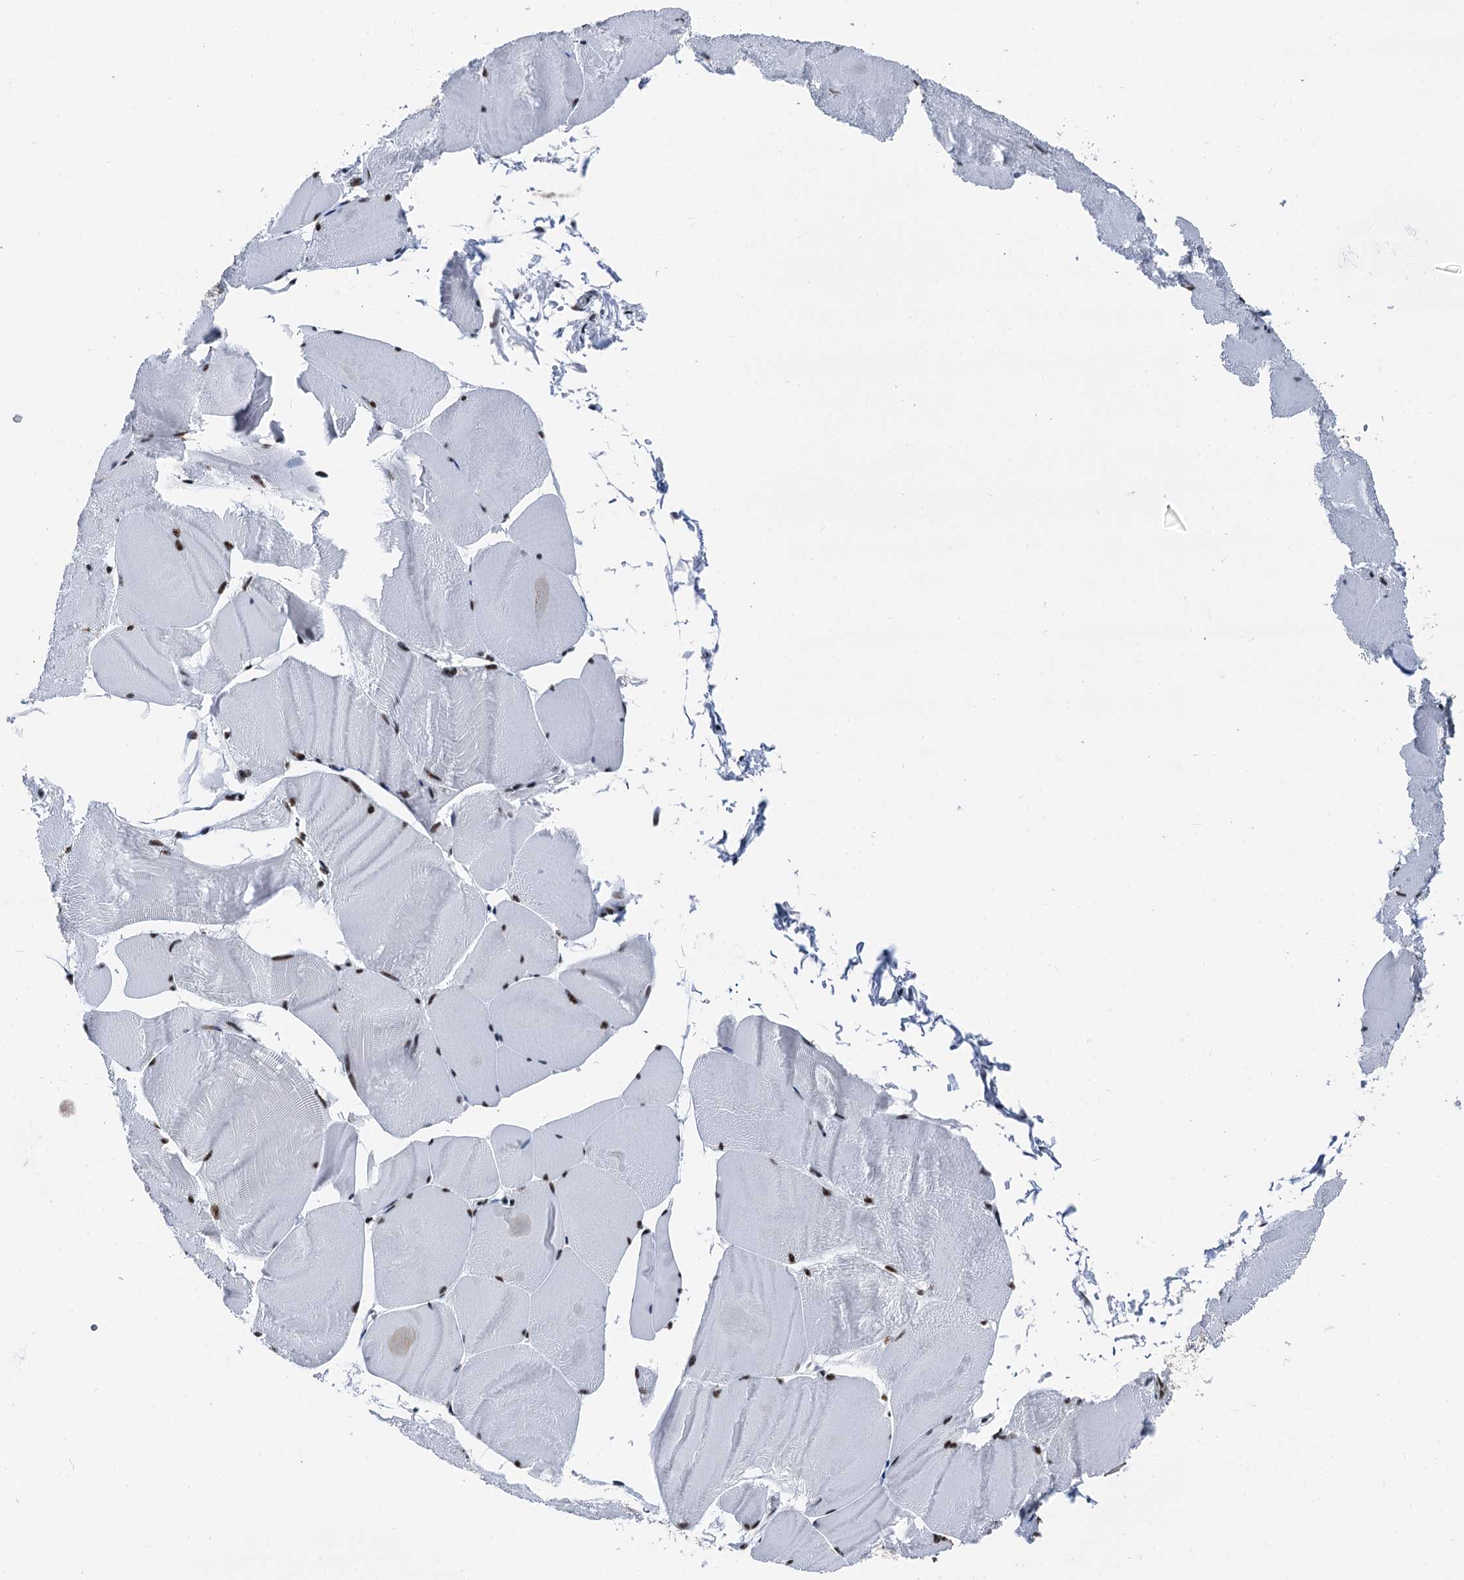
{"staining": {"intensity": "strong", "quantity": ">75%", "location": "nuclear"}, "tissue": "skeletal muscle", "cell_type": "Myocytes", "image_type": "normal", "snomed": [{"axis": "morphology", "description": "Normal tissue, NOS"}, {"axis": "morphology", "description": "Basal cell carcinoma"}, {"axis": "topography", "description": "Skeletal muscle"}], "caption": "The micrograph demonstrates immunohistochemical staining of benign skeletal muscle. There is strong nuclear expression is identified in approximately >75% of myocytes.", "gene": "DDX23", "patient": {"sex": "female", "age": 64}}